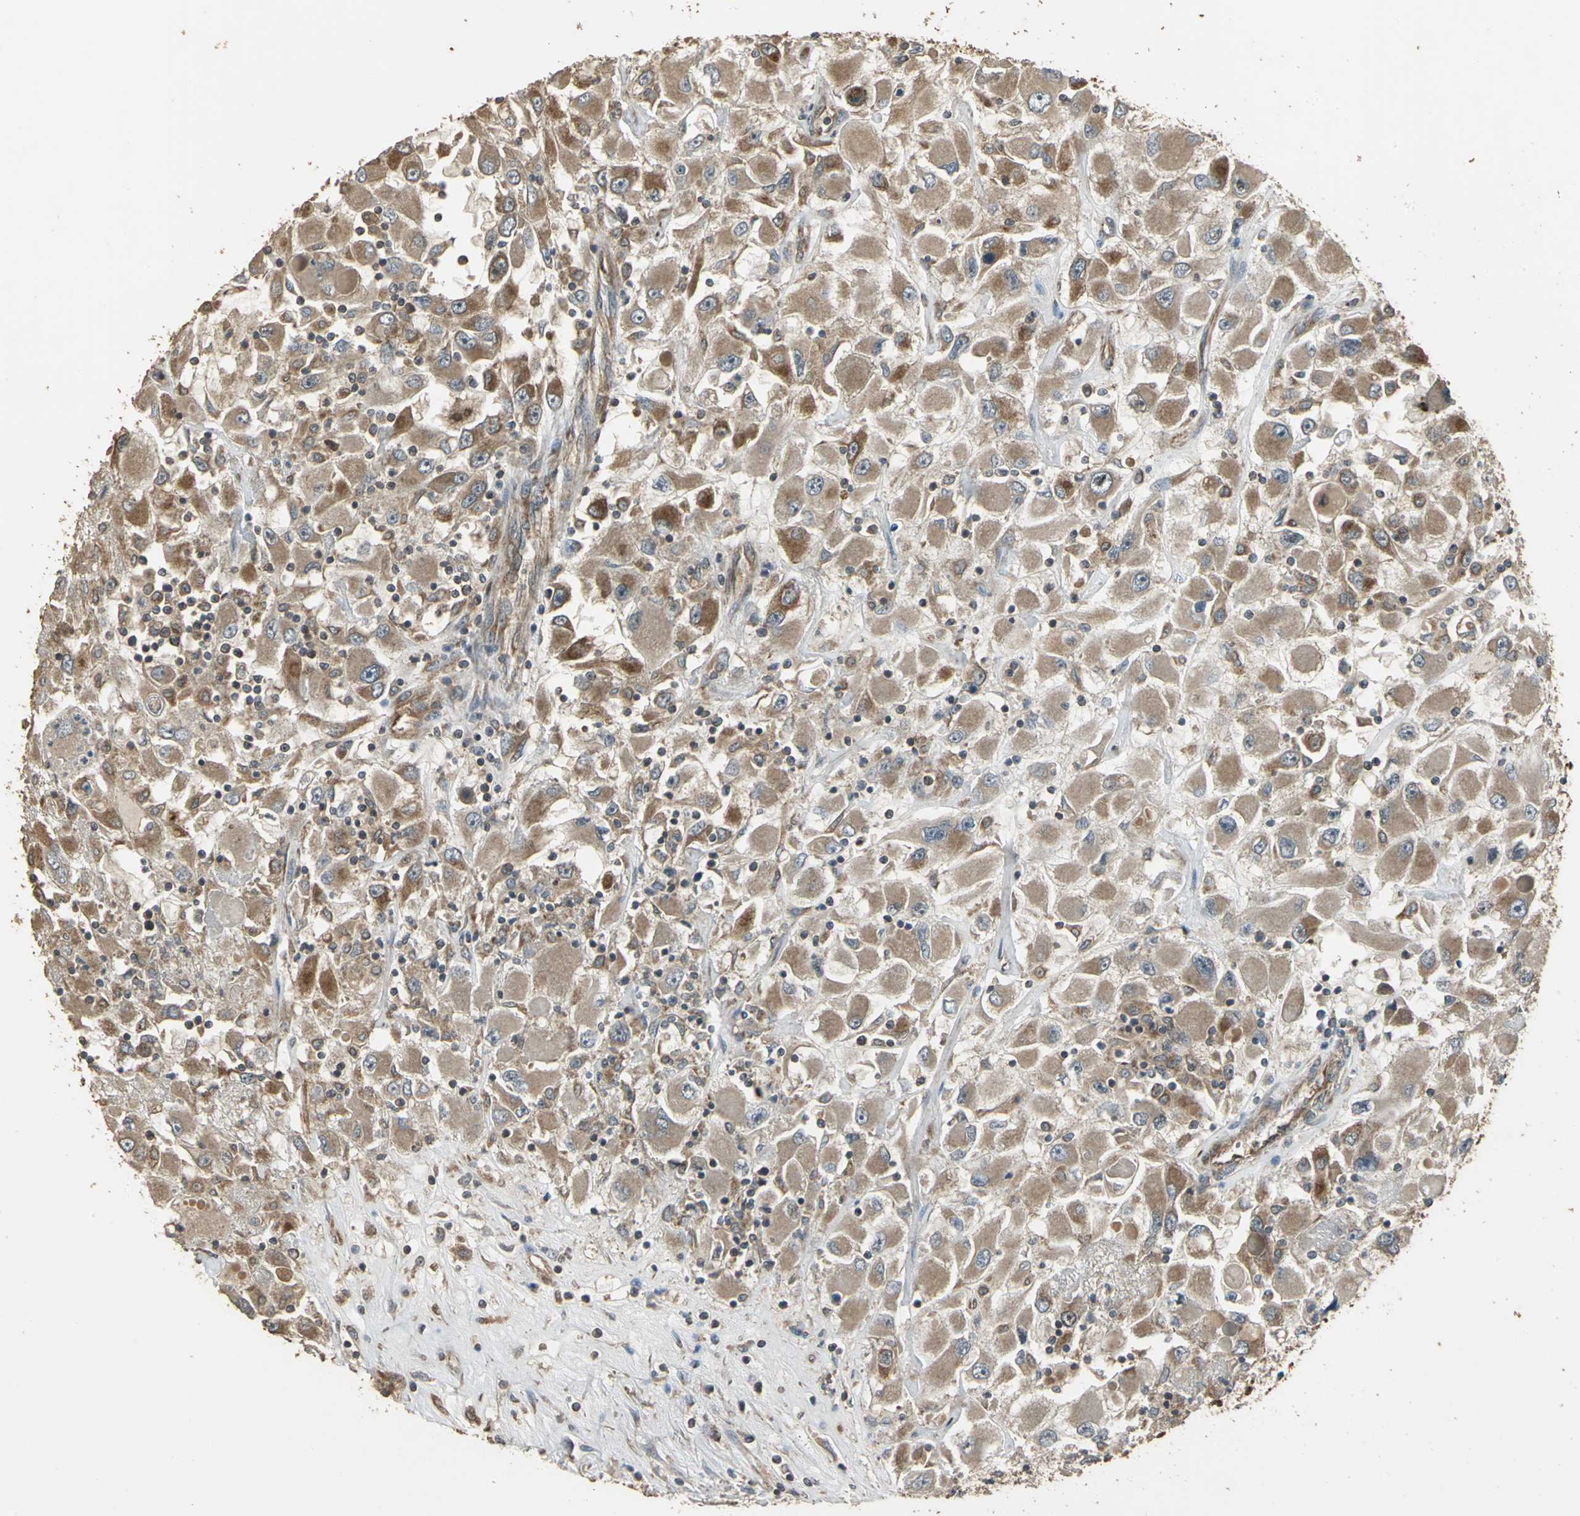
{"staining": {"intensity": "strong", "quantity": ">75%", "location": "cytoplasmic/membranous"}, "tissue": "renal cancer", "cell_type": "Tumor cells", "image_type": "cancer", "snomed": [{"axis": "morphology", "description": "Adenocarcinoma, NOS"}, {"axis": "topography", "description": "Kidney"}], "caption": "Renal cancer stained with a protein marker displays strong staining in tumor cells.", "gene": "KANK1", "patient": {"sex": "female", "age": 52}}